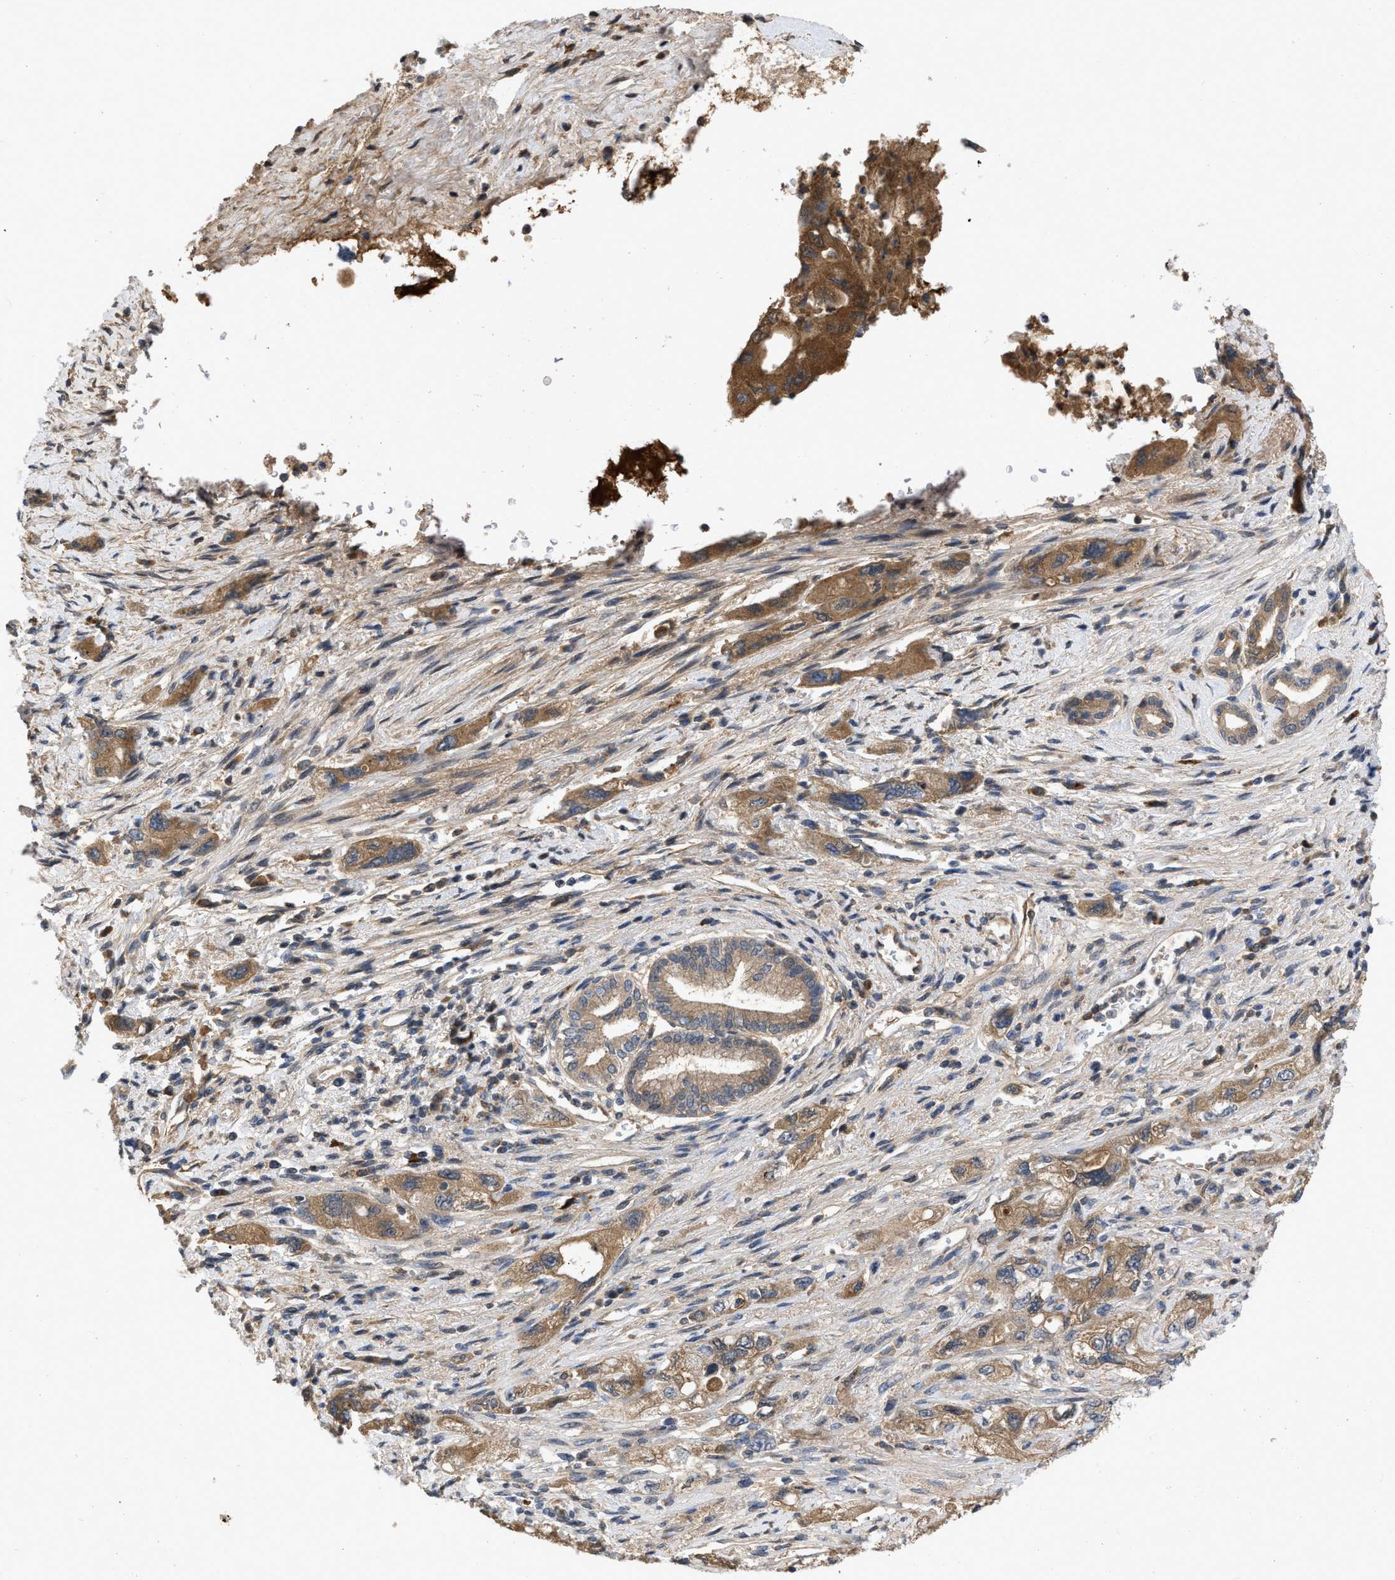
{"staining": {"intensity": "moderate", "quantity": ">75%", "location": "cytoplasmic/membranous"}, "tissue": "pancreatic cancer", "cell_type": "Tumor cells", "image_type": "cancer", "snomed": [{"axis": "morphology", "description": "Adenocarcinoma, NOS"}, {"axis": "topography", "description": "Pancreas"}], "caption": "Protein expression analysis of human pancreatic adenocarcinoma reveals moderate cytoplasmic/membranous expression in about >75% of tumor cells.", "gene": "VPS4A", "patient": {"sex": "female", "age": 73}}